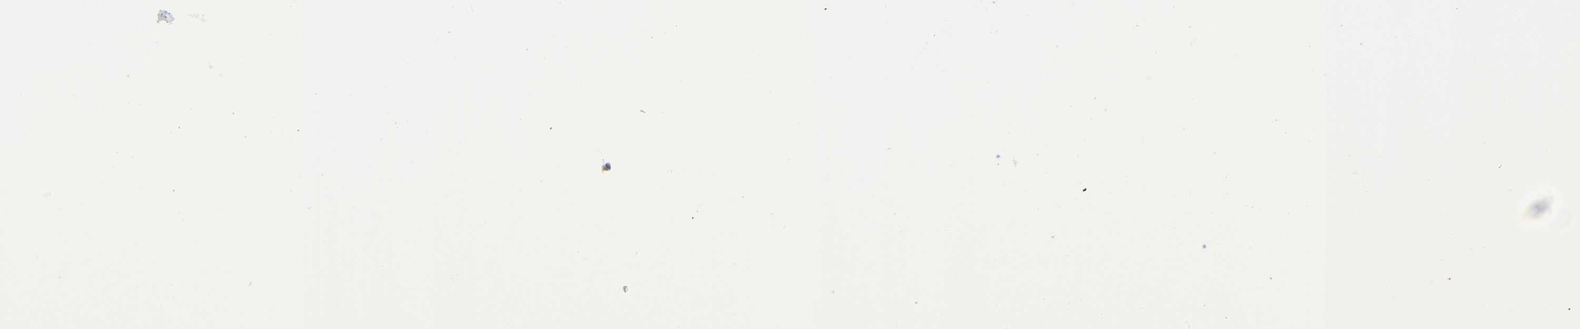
{"staining": {"intensity": "moderate", "quantity": ">75%", "location": "cytoplasmic/membranous,nuclear"}, "tissue": "ovarian cancer", "cell_type": "Tumor cells", "image_type": "cancer", "snomed": [{"axis": "morphology", "description": "Cystadenocarcinoma, serous, NOS"}, {"axis": "topography", "description": "Ovary"}], "caption": "Ovarian serous cystadenocarcinoma stained for a protein (brown) demonstrates moderate cytoplasmic/membranous and nuclear positive positivity in about >75% of tumor cells.", "gene": "ZNF384", "patient": {"sex": "female", "age": 58}}